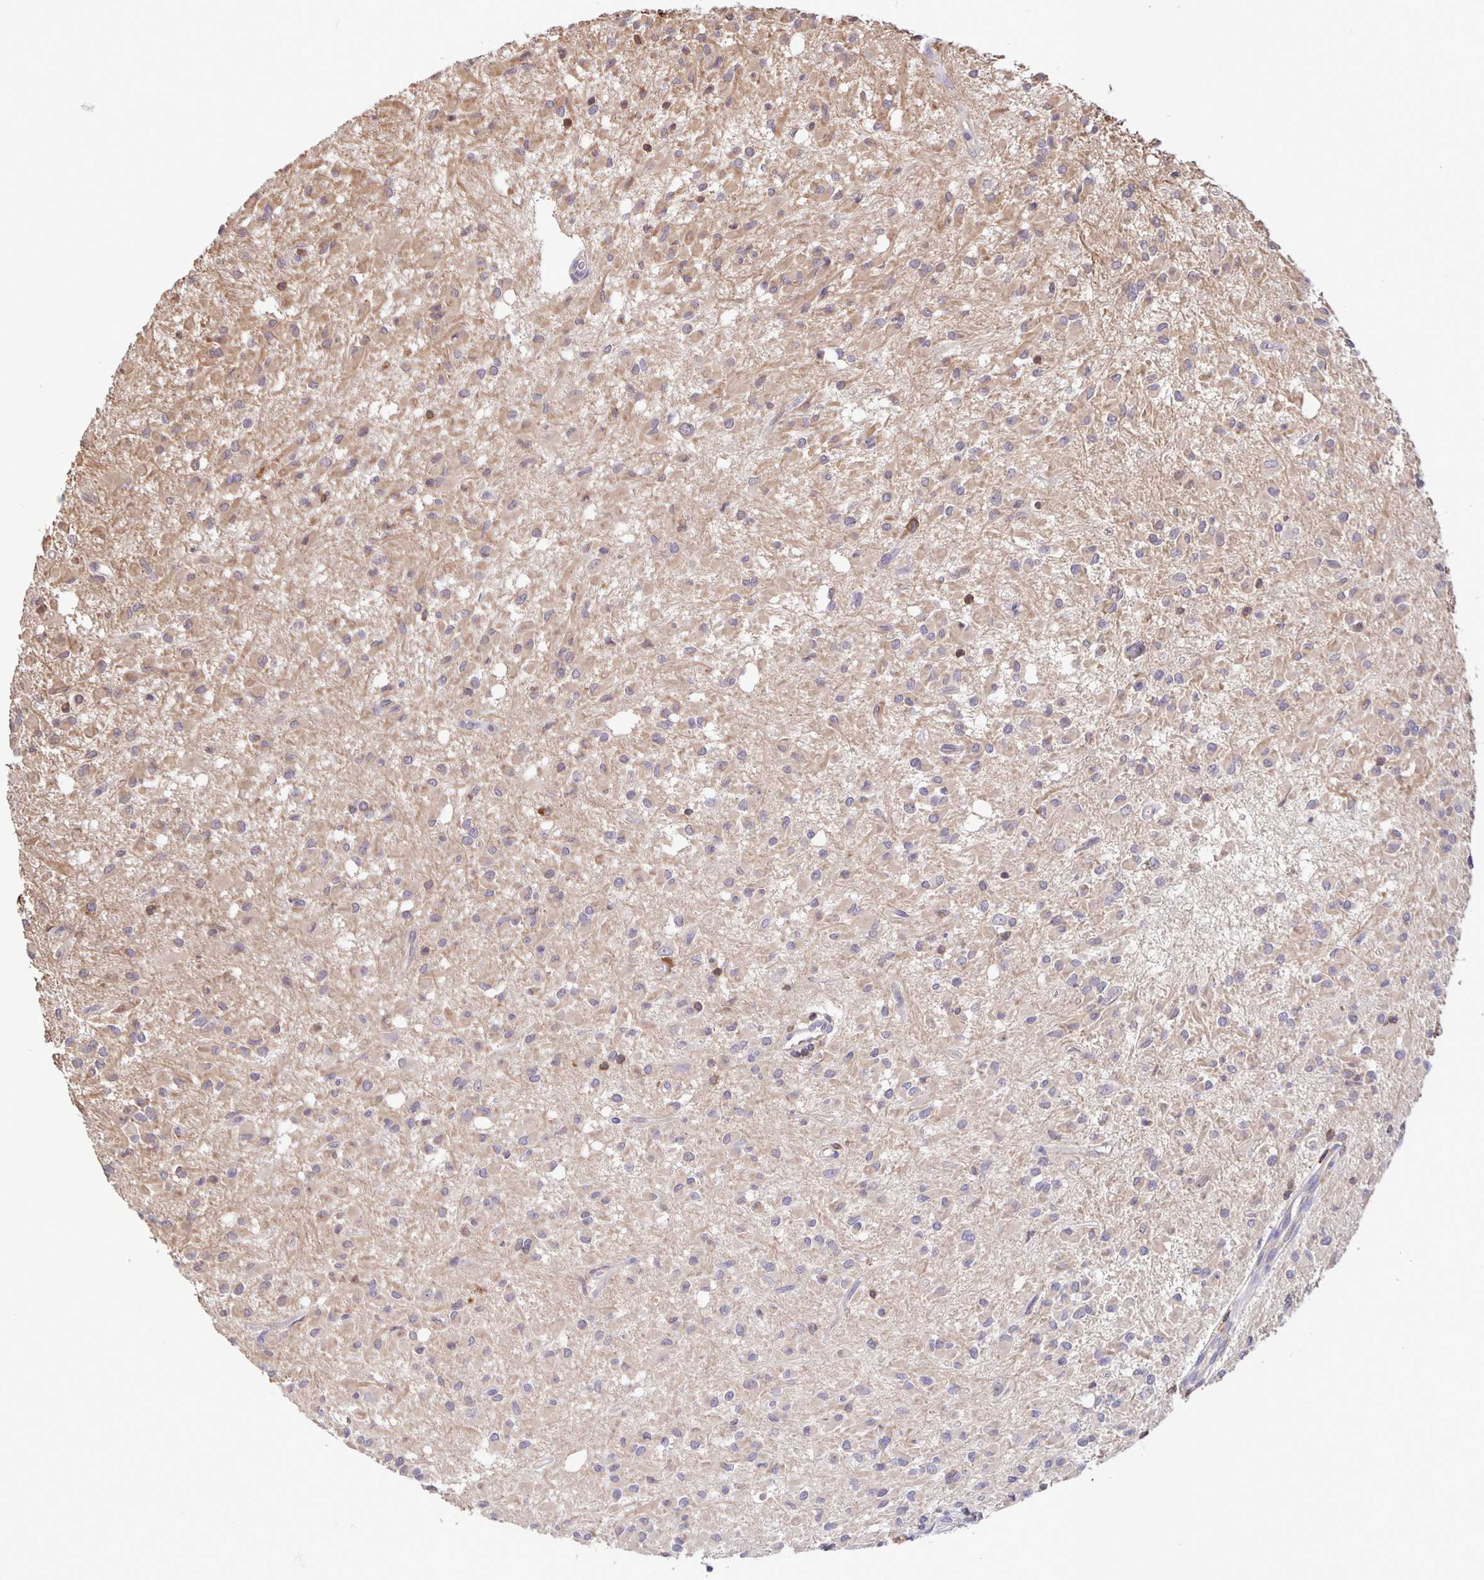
{"staining": {"intensity": "weak", "quantity": "<25%", "location": "cytoplasmic/membranous"}, "tissue": "glioma", "cell_type": "Tumor cells", "image_type": "cancer", "snomed": [{"axis": "morphology", "description": "Glioma, malignant, Low grade"}, {"axis": "topography", "description": "Brain"}], "caption": "Tumor cells are negative for brown protein staining in low-grade glioma (malignant).", "gene": "FEM1C", "patient": {"sex": "female", "age": 33}}